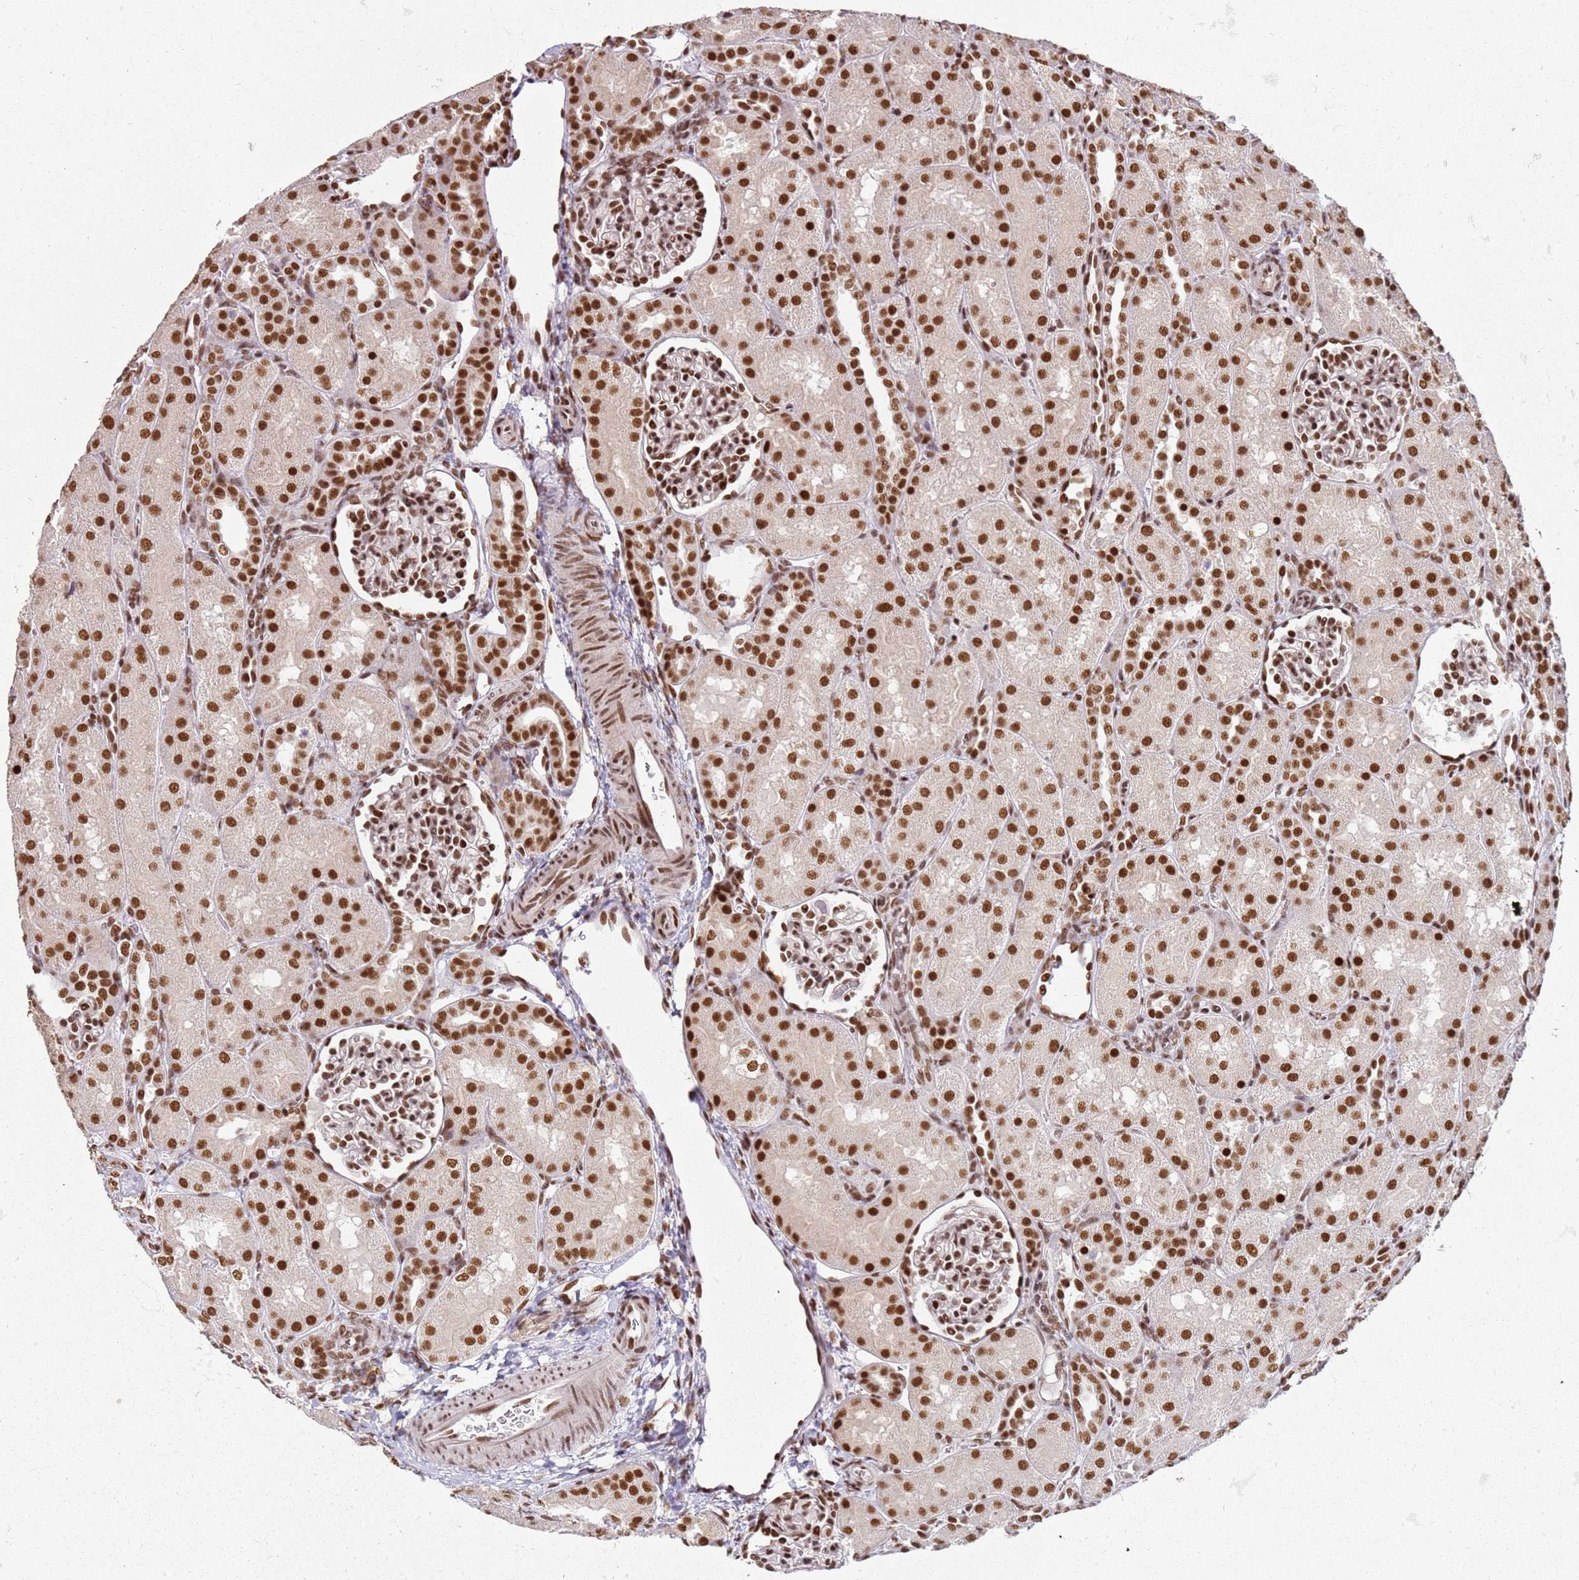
{"staining": {"intensity": "moderate", "quantity": ">75%", "location": "nuclear"}, "tissue": "kidney", "cell_type": "Cells in glomeruli", "image_type": "normal", "snomed": [{"axis": "morphology", "description": "Normal tissue, NOS"}, {"axis": "topography", "description": "Kidney"}], "caption": "Immunohistochemical staining of benign kidney reveals medium levels of moderate nuclear positivity in about >75% of cells in glomeruli.", "gene": "TENT4A", "patient": {"sex": "male", "age": 1}}